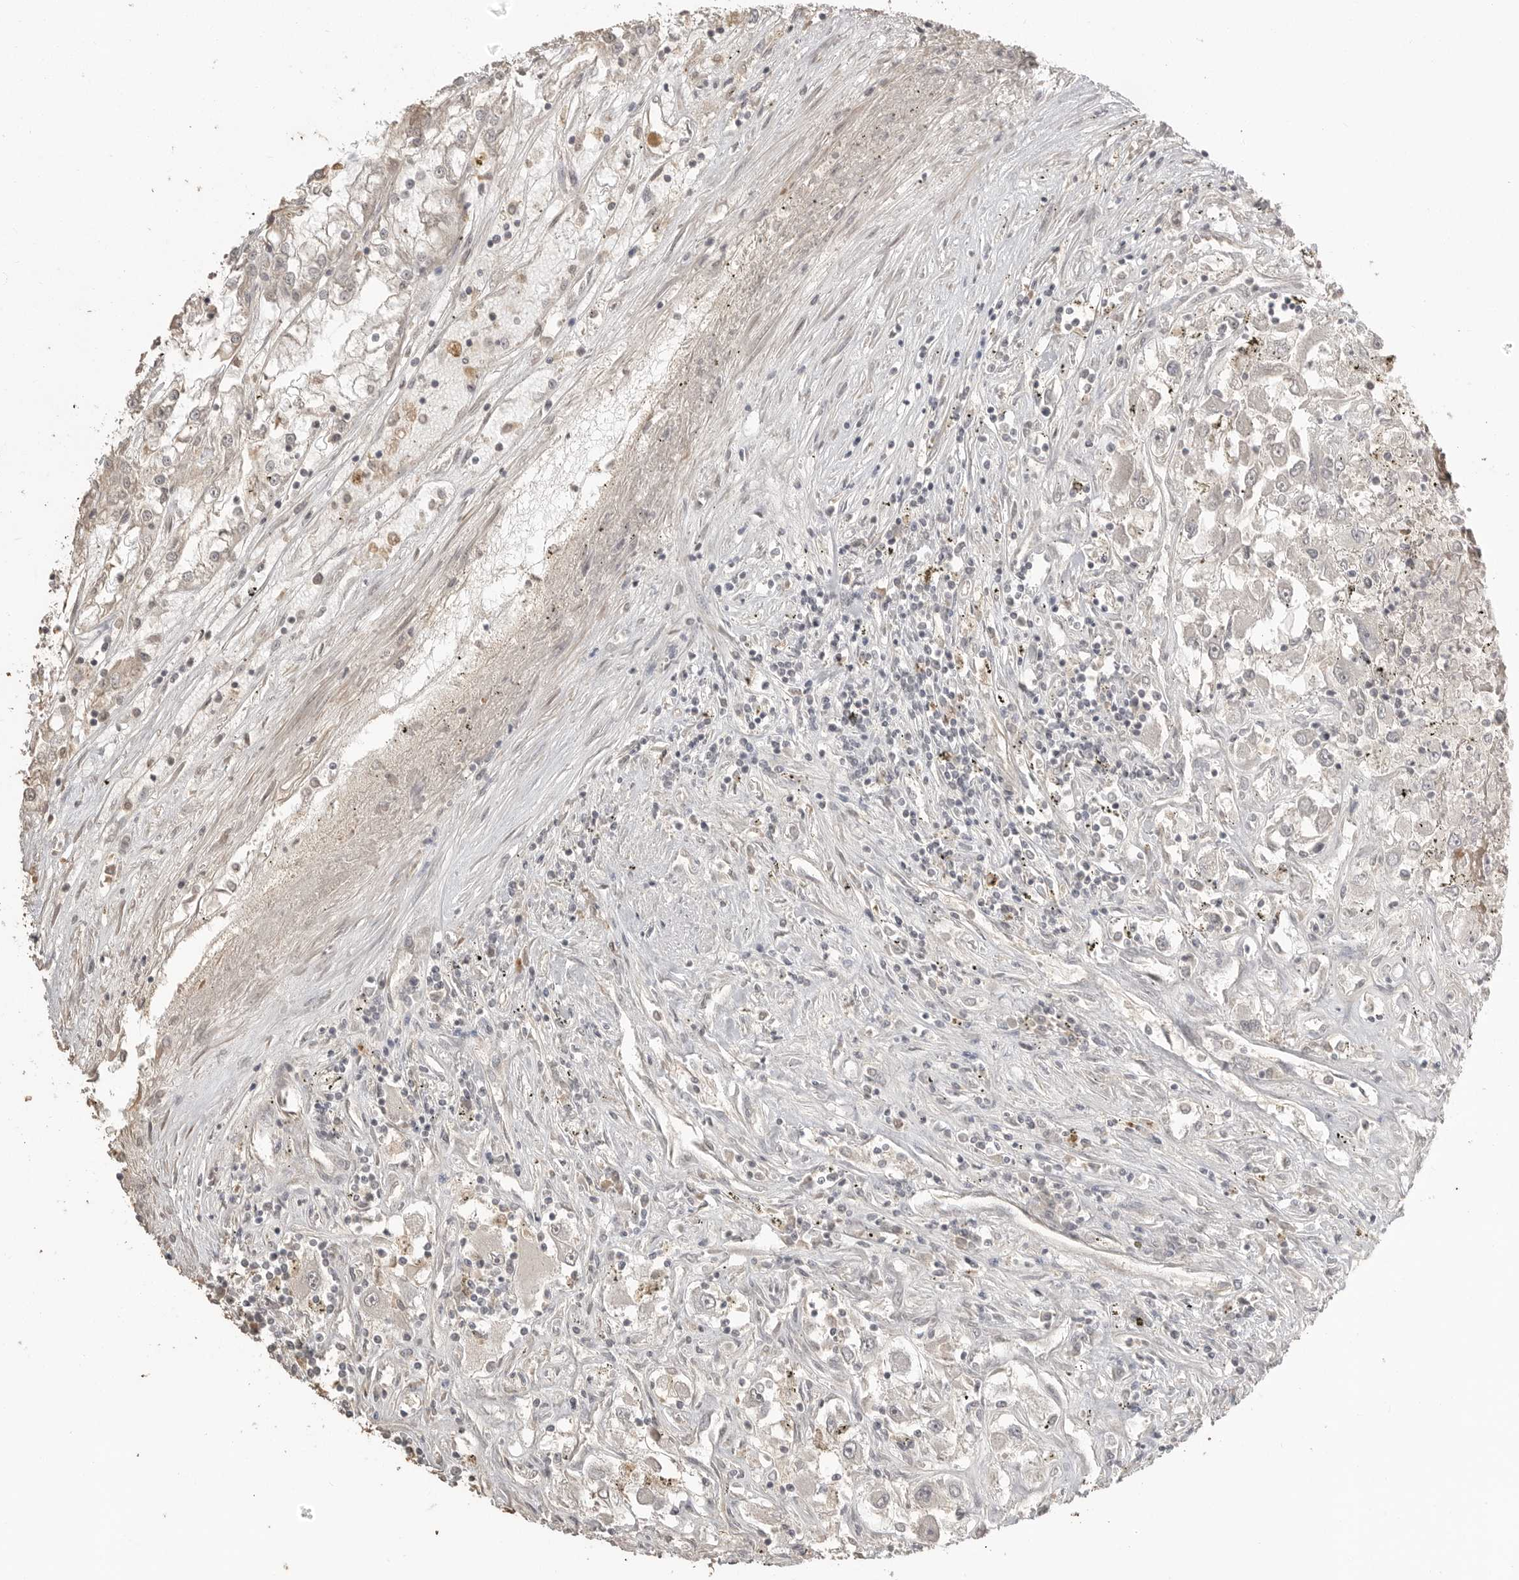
{"staining": {"intensity": "negative", "quantity": "none", "location": "none"}, "tissue": "renal cancer", "cell_type": "Tumor cells", "image_type": "cancer", "snomed": [{"axis": "morphology", "description": "Adenocarcinoma, NOS"}, {"axis": "topography", "description": "Kidney"}], "caption": "An IHC image of renal cancer (adenocarcinoma) is shown. There is no staining in tumor cells of renal cancer (adenocarcinoma).", "gene": "SMG8", "patient": {"sex": "female", "age": 52}}